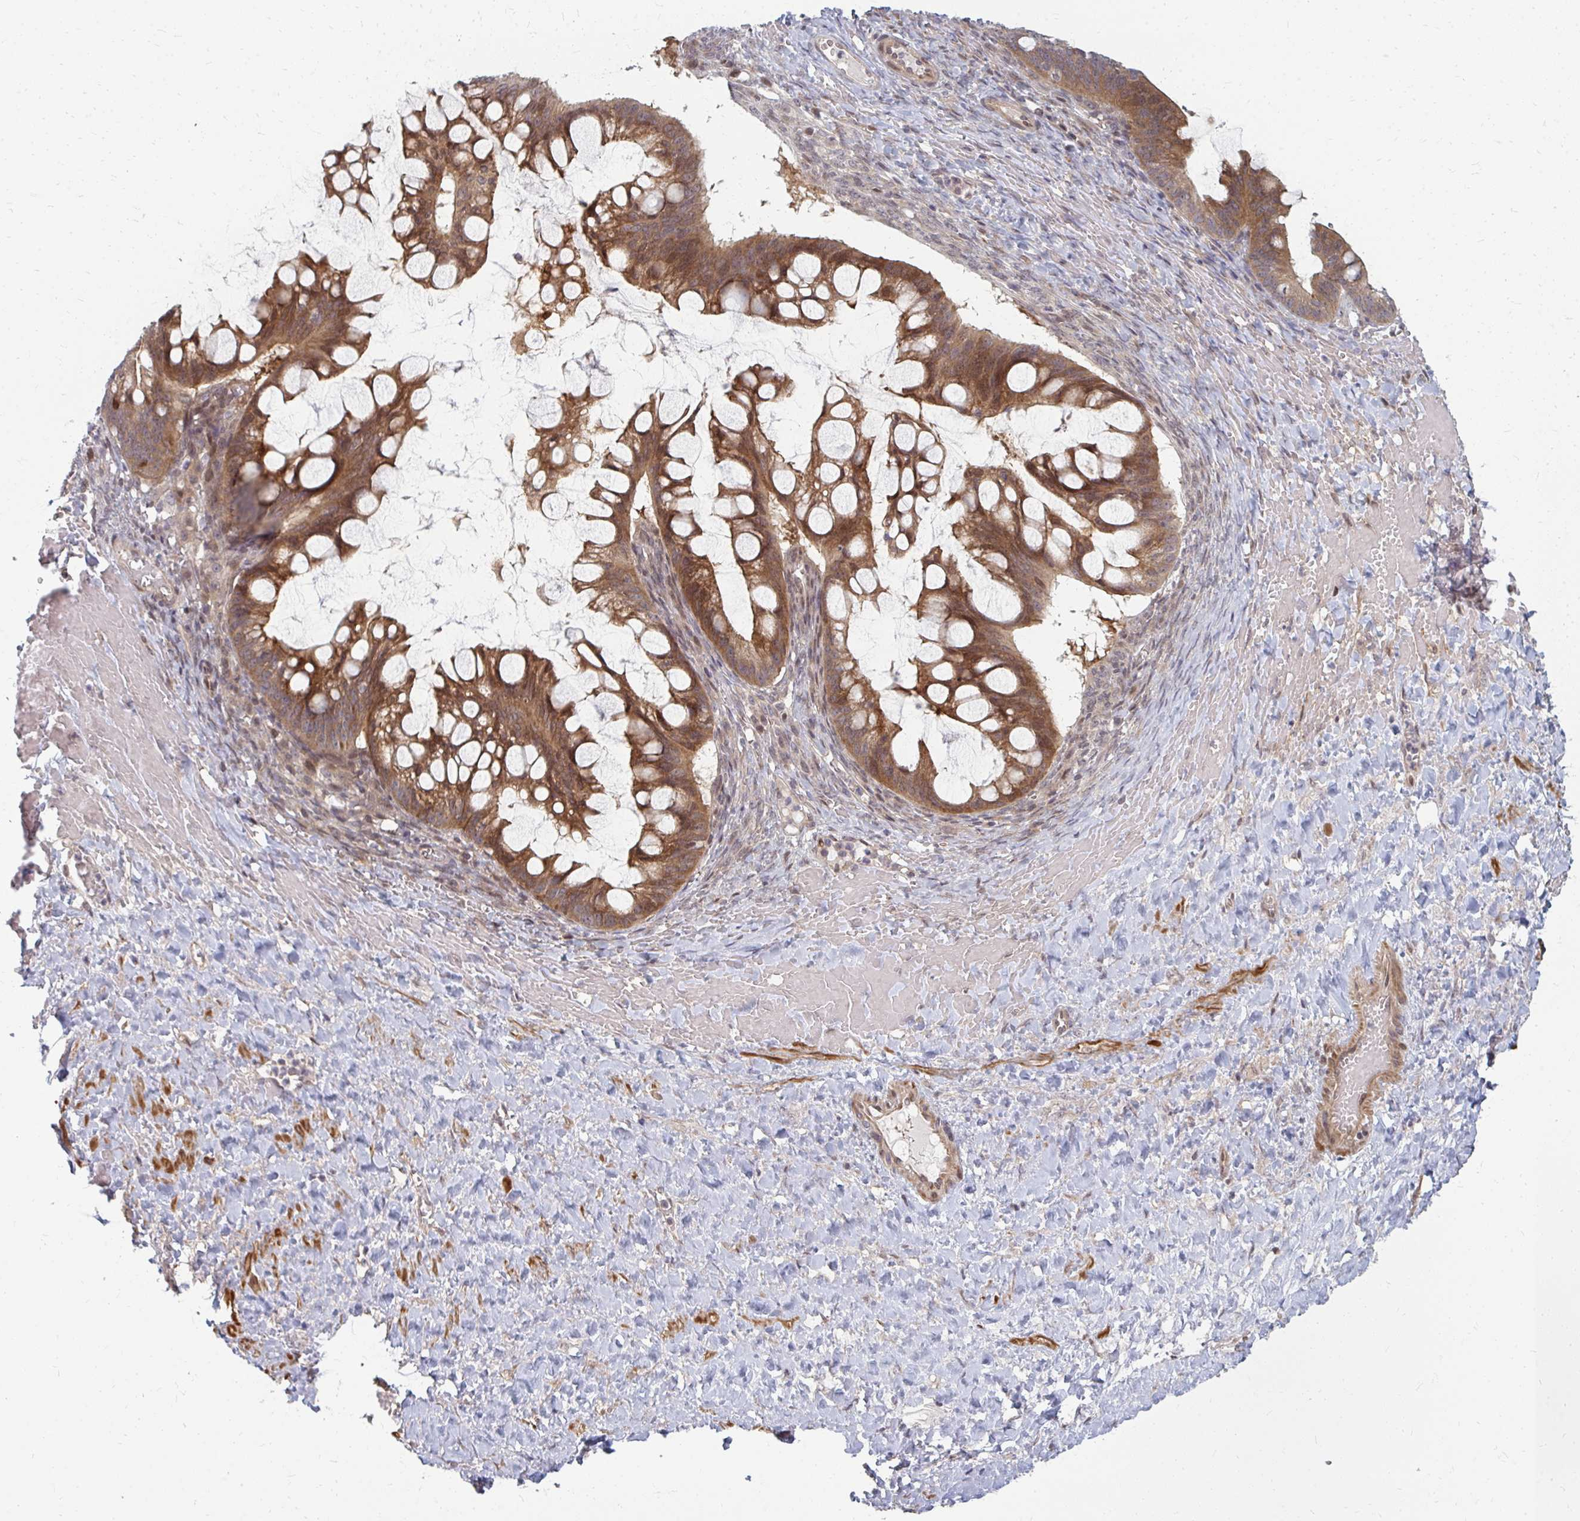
{"staining": {"intensity": "moderate", "quantity": ">75%", "location": "cytoplasmic/membranous"}, "tissue": "ovarian cancer", "cell_type": "Tumor cells", "image_type": "cancer", "snomed": [{"axis": "morphology", "description": "Cystadenocarcinoma, mucinous, NOS"}, {"axis": "topography", "description": "Ovary"}], "caption": "Human mucinous cystadenocarcinoma (ovarian) stained with a brown dye exhibits moderate cytoplasmic/membranous positive staining in approximately >75% of tumor cells.", "gene": "ZNF285", "patient": {"sex": "female", "age": 73}}